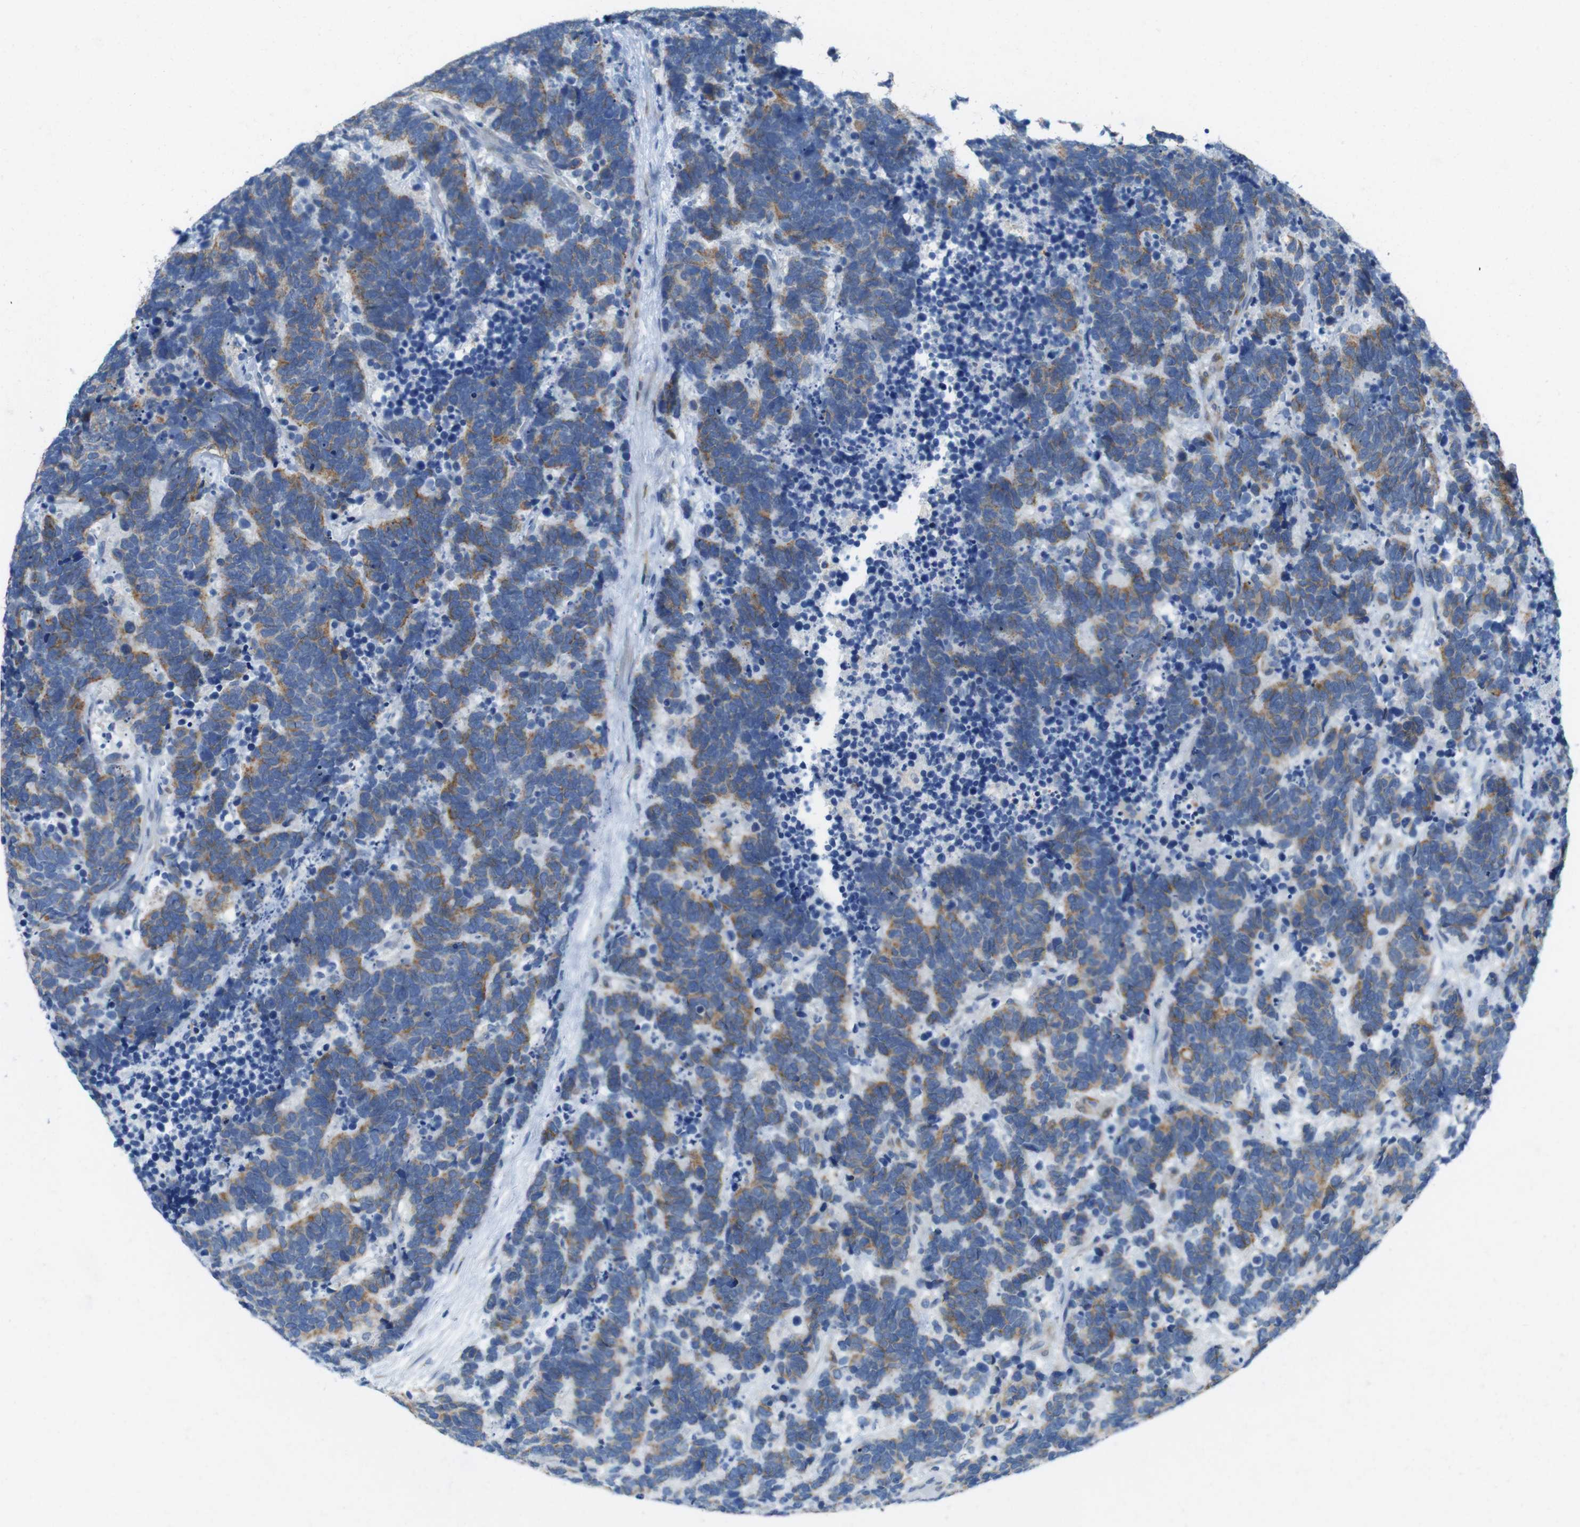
{"staining": {"intensity": "moderate", "quantity": "25%-75%", "location": "cytoplasmic/membranous"}, "tissue": "carcinoid", "cell_type": "Tumor cells", "image_type": "cancer", "snomed": [{"axis": "morphology", "description": "Carcinoma, NOS"}, {"axis": "morphology", "description": "Carcinoid, malignant, NOS"}, {"axis": "topography", "description": "Urinary bladder"}], "caption": "Immunohistochemical staining of human carcinoma exhibits moderate cytoplasmic/membranous protein positivity in about 25%-75% of tumor cells.", "gene": "CLMN", "patient": {"sex": "male", "age": 57}}